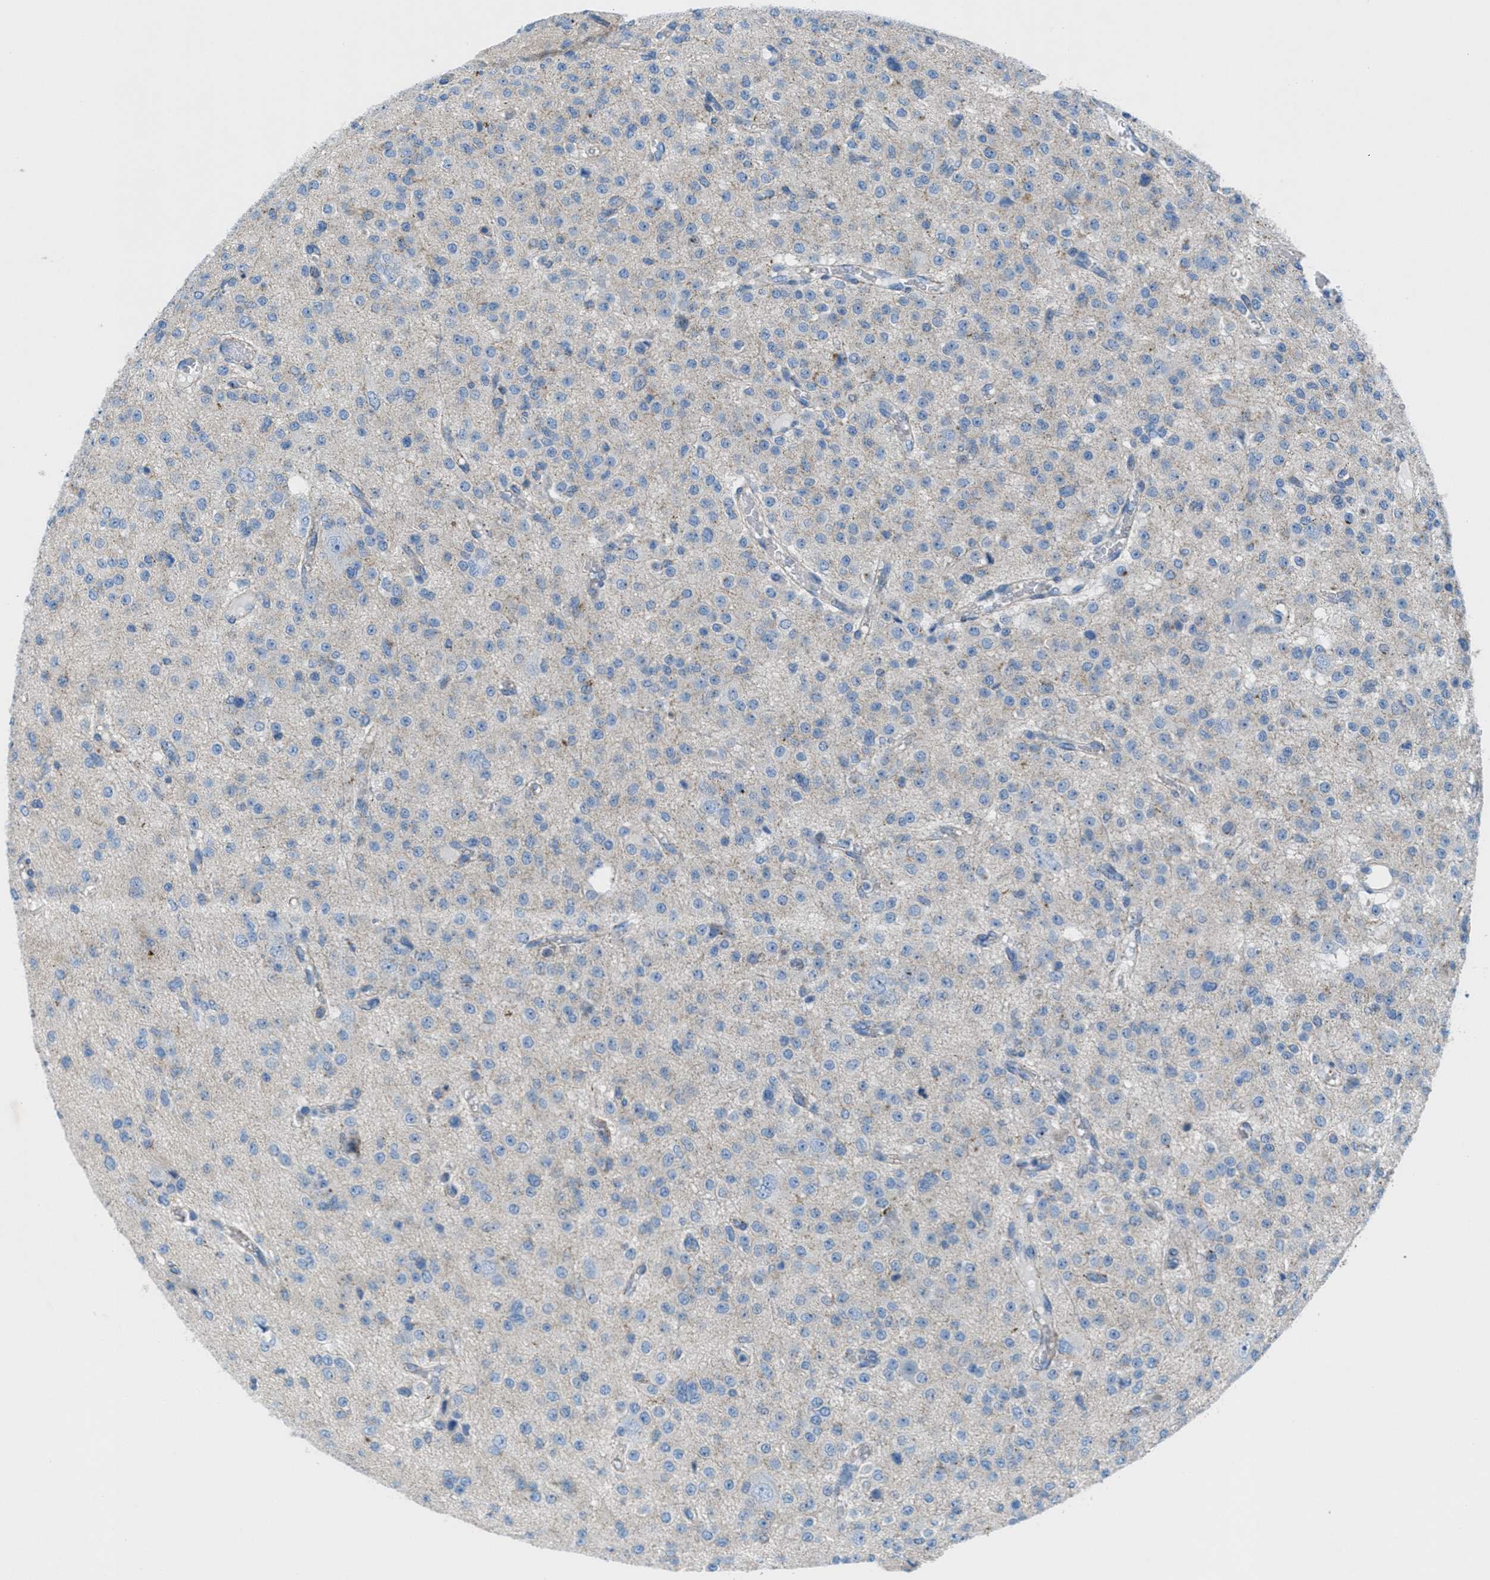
{"staining": {"intensity": "negative", "quantity": "none", "location": "none"}, "tissue": "glioma", "cell_type": "Tumor cells", "image_type": "cancer", "snomed": [{"axis": "morphology", "description": "Glioma, malignant, Low grade"}, {"axis": "topography", "description": "Brain"}], "caption": "A high-resolution image shows IHC staining of glioma, which shows no significant staining in tumor cells. (Stains: DAB (3,3'-diaminobenzidine) immunohistochemistry with hematoxylin counter stain, Microscopy: brightfield microscopy at high magnification).", "gene": "MFSD13A", "patient": {"sex": "male", "age": 38}}